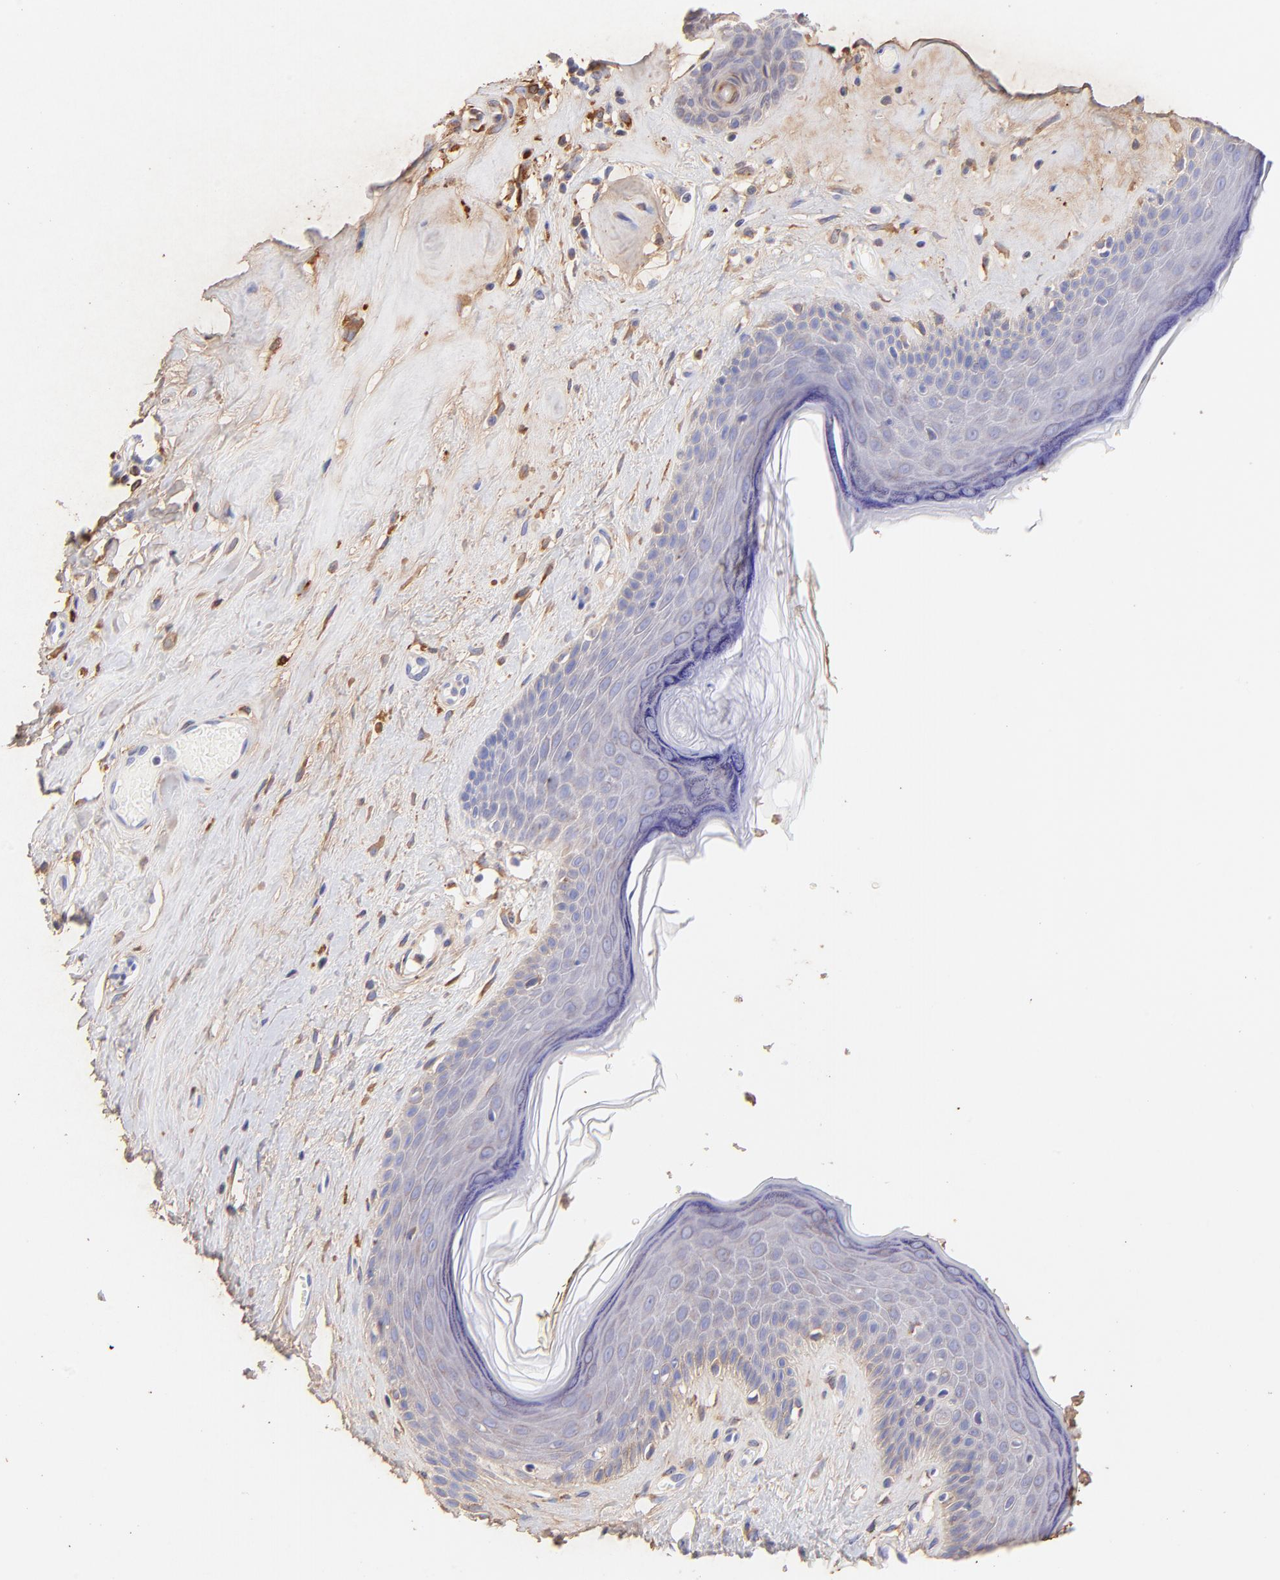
{"staining": {"intensity": "weak", "quantity": ">75%", "location": "cytoplasmic/membranous"}, "tissue": "skin", "cell_type": "Epidermal cells", "image_type": "normal", "snomed": [{"axis": "morphology", "description": "Normal tissue, NOS"}, {"axis": "morphology", "description": "Inflammation, NOS"}, {"axis": "topography", "description": "Vulva"}], "caption": "Immunohistochemistry of normal skin displays low levels of weak cytoplasmic/membranous staining in about >75% of epidermal cells. (brown staining indicates protein expression, while blue staining denotes nuclei).", "gene": "BGN", "patient": {"sex": "female", "age": 84}}